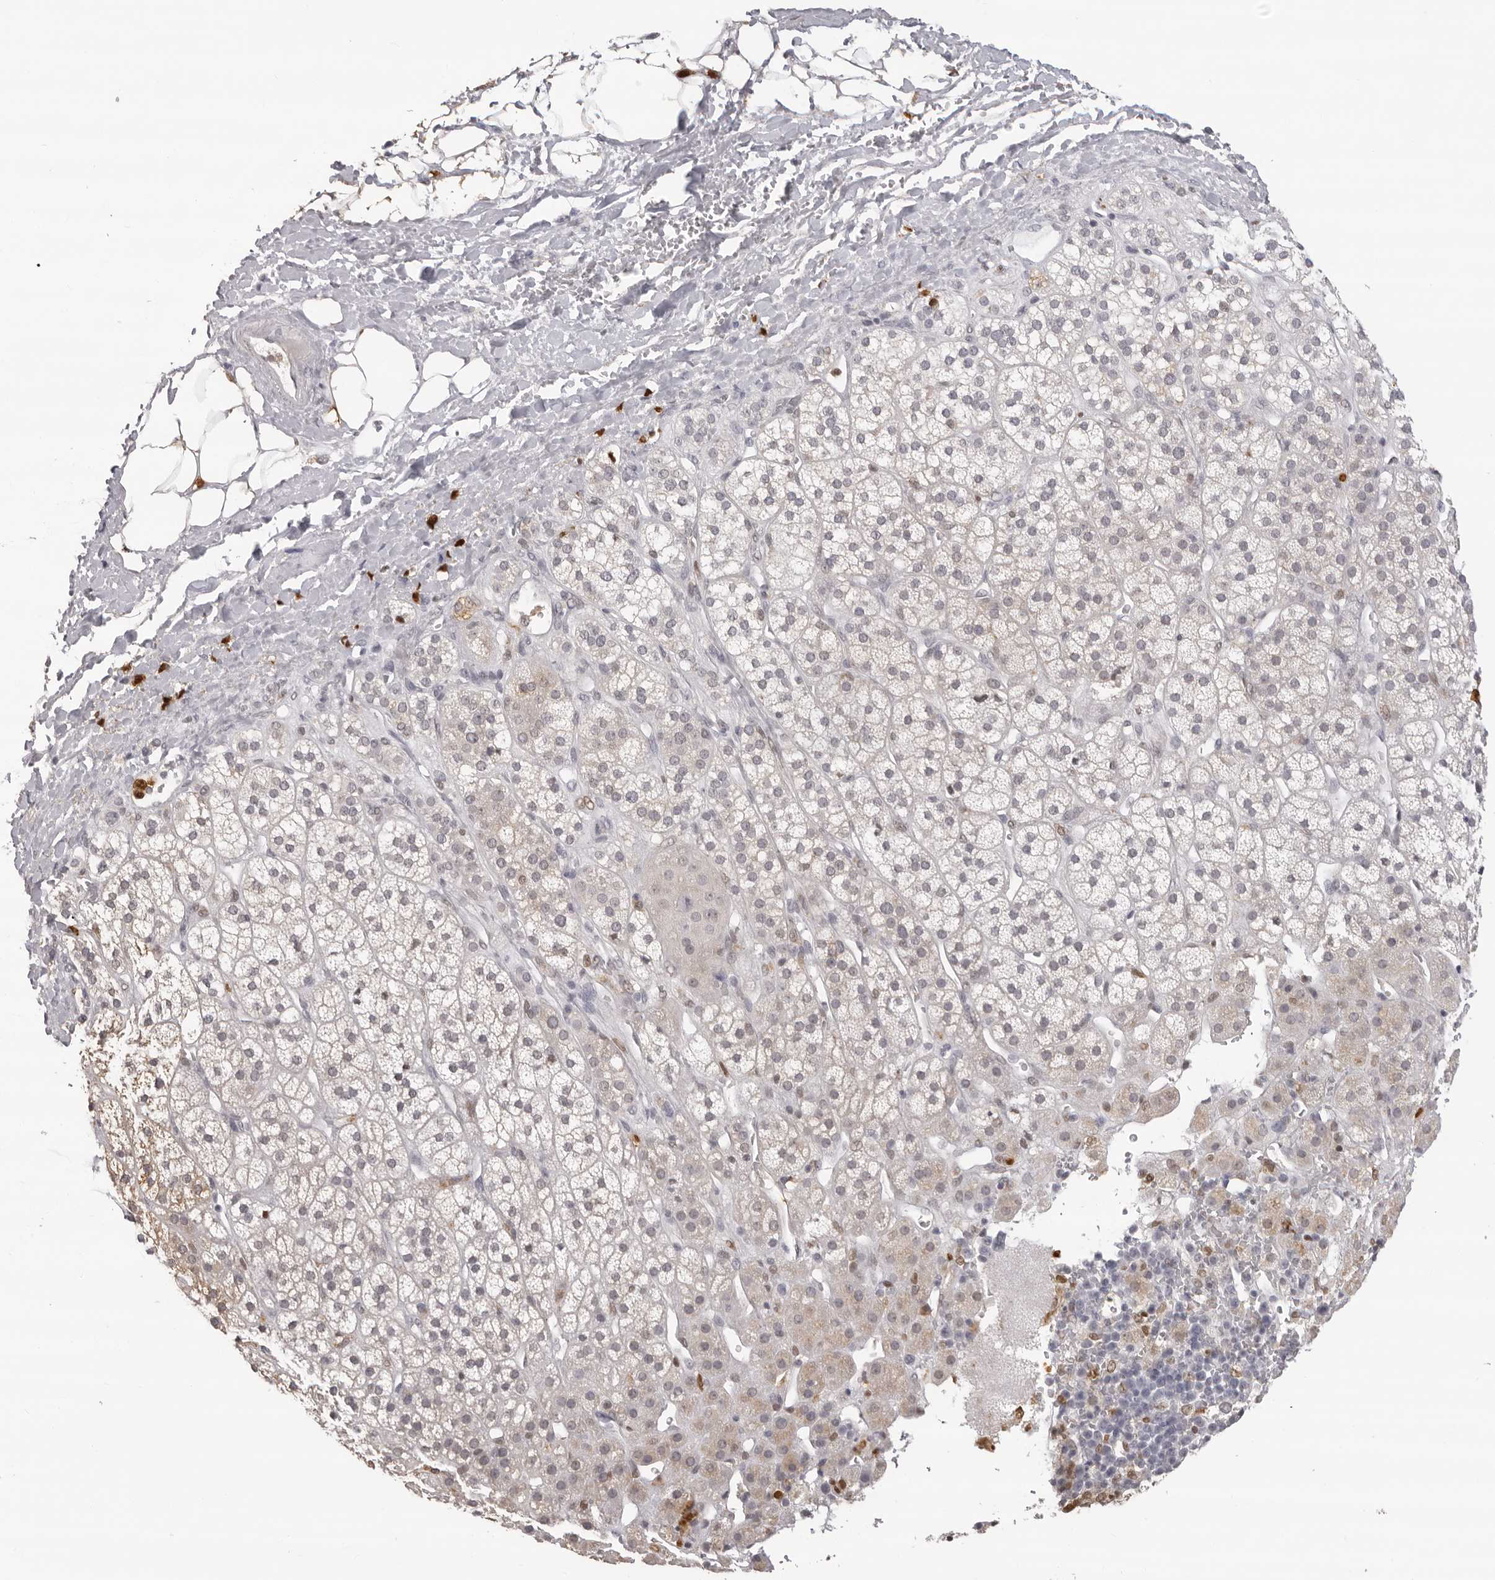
{"staining": {"intensity": "weak", "quantity": "<25%", "location": "cytoplasmic/membranous"}, "tissue": "adrenal gland", "cell_type": "Glandular cells", "image_type": "normal", "snomed": [{"axis": "morphology", "description": "Normal tissue, NOS"}, {"axis": "topography", "description": "Adrenal gland"}], "caption": "Protein analysis of unremarkable adrenal gland demonstrates no significant positivity in glandular cells.", "gene": "IL31", "patient": {"sex": "male", "age": 56}}